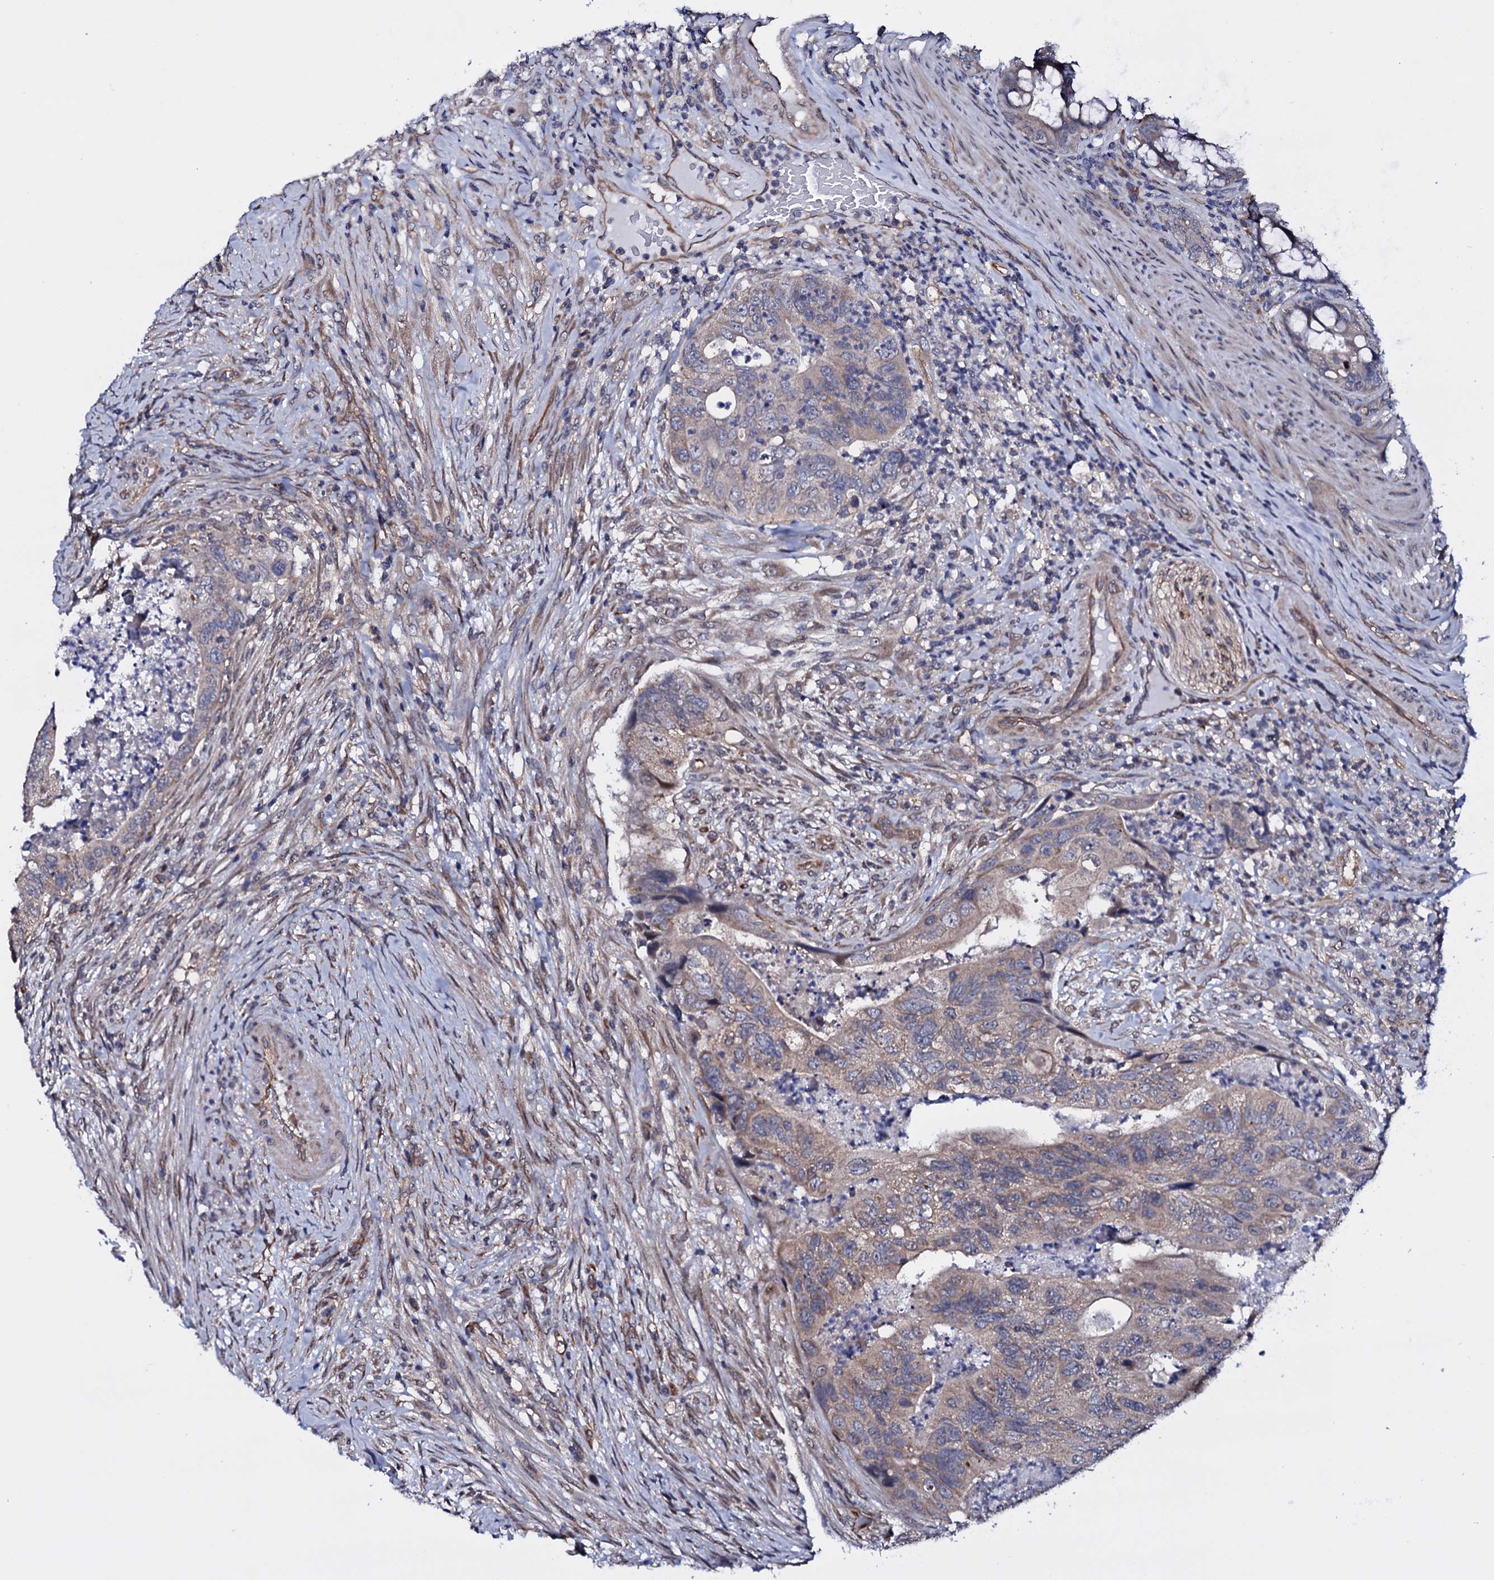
{"staining": {"intensity": "weak", "quantity": "<25%", "location": "cytoplasmic/membranous"}, "tissue": "colorectal cancer", "cell_type": "Tumor cells", "image_type": "cancer", "snomed": [{"axis": "morphology", "description": "Adenocarcinoma, NOS"}, {"axis": "topography", "description": "Rectum"}], "caption": "A high-resolution image shows IHC staining of colorectal cancer (adenocarcinoma), which exhibits no significant positivity in tumor cells.", "gene": "GAREM1", "patient": {"sex": "male", "age": 63}}